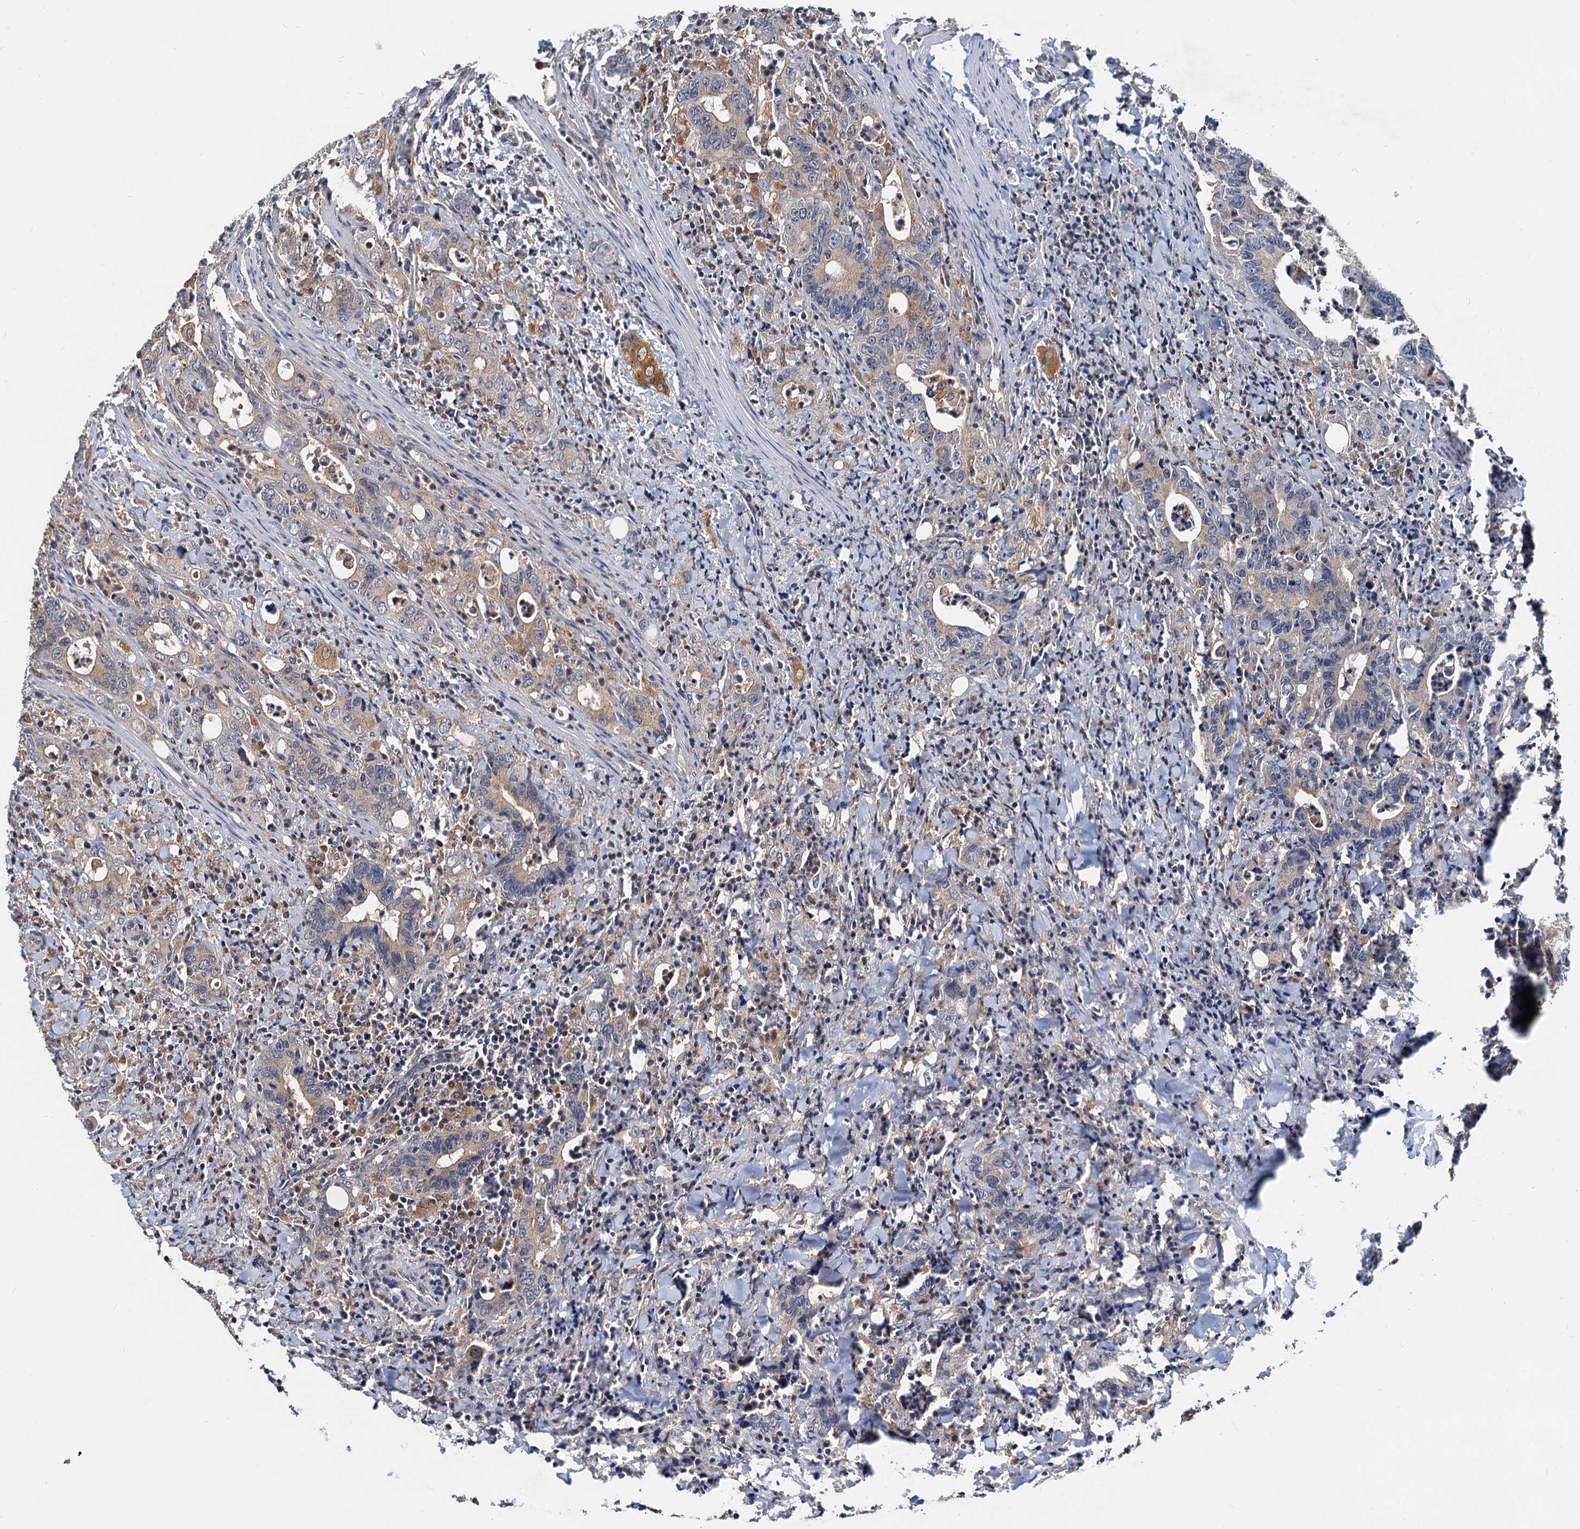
{"staining": {"intensity": "weak", "quantity": "<25%", "location": "cytoplasmic/membranous"}, "tissue": "colorectal cancer", "cell_type": "Tumor cells", "image_type": "cancer", "snomed": [{"axis": "morphology", "description": "Adenocarcinoma, NOS"}, {"axis": "topography", "description": "Colon"}], "caption": "This photomicrograph is of colorectal cancer stained with IHC to label a protein in brown with the nuclei are counter-stained blue. There is no expression in tumor cells.", "gene": "TOLLIP", "patient": {"sex": "female", "age": 75}}